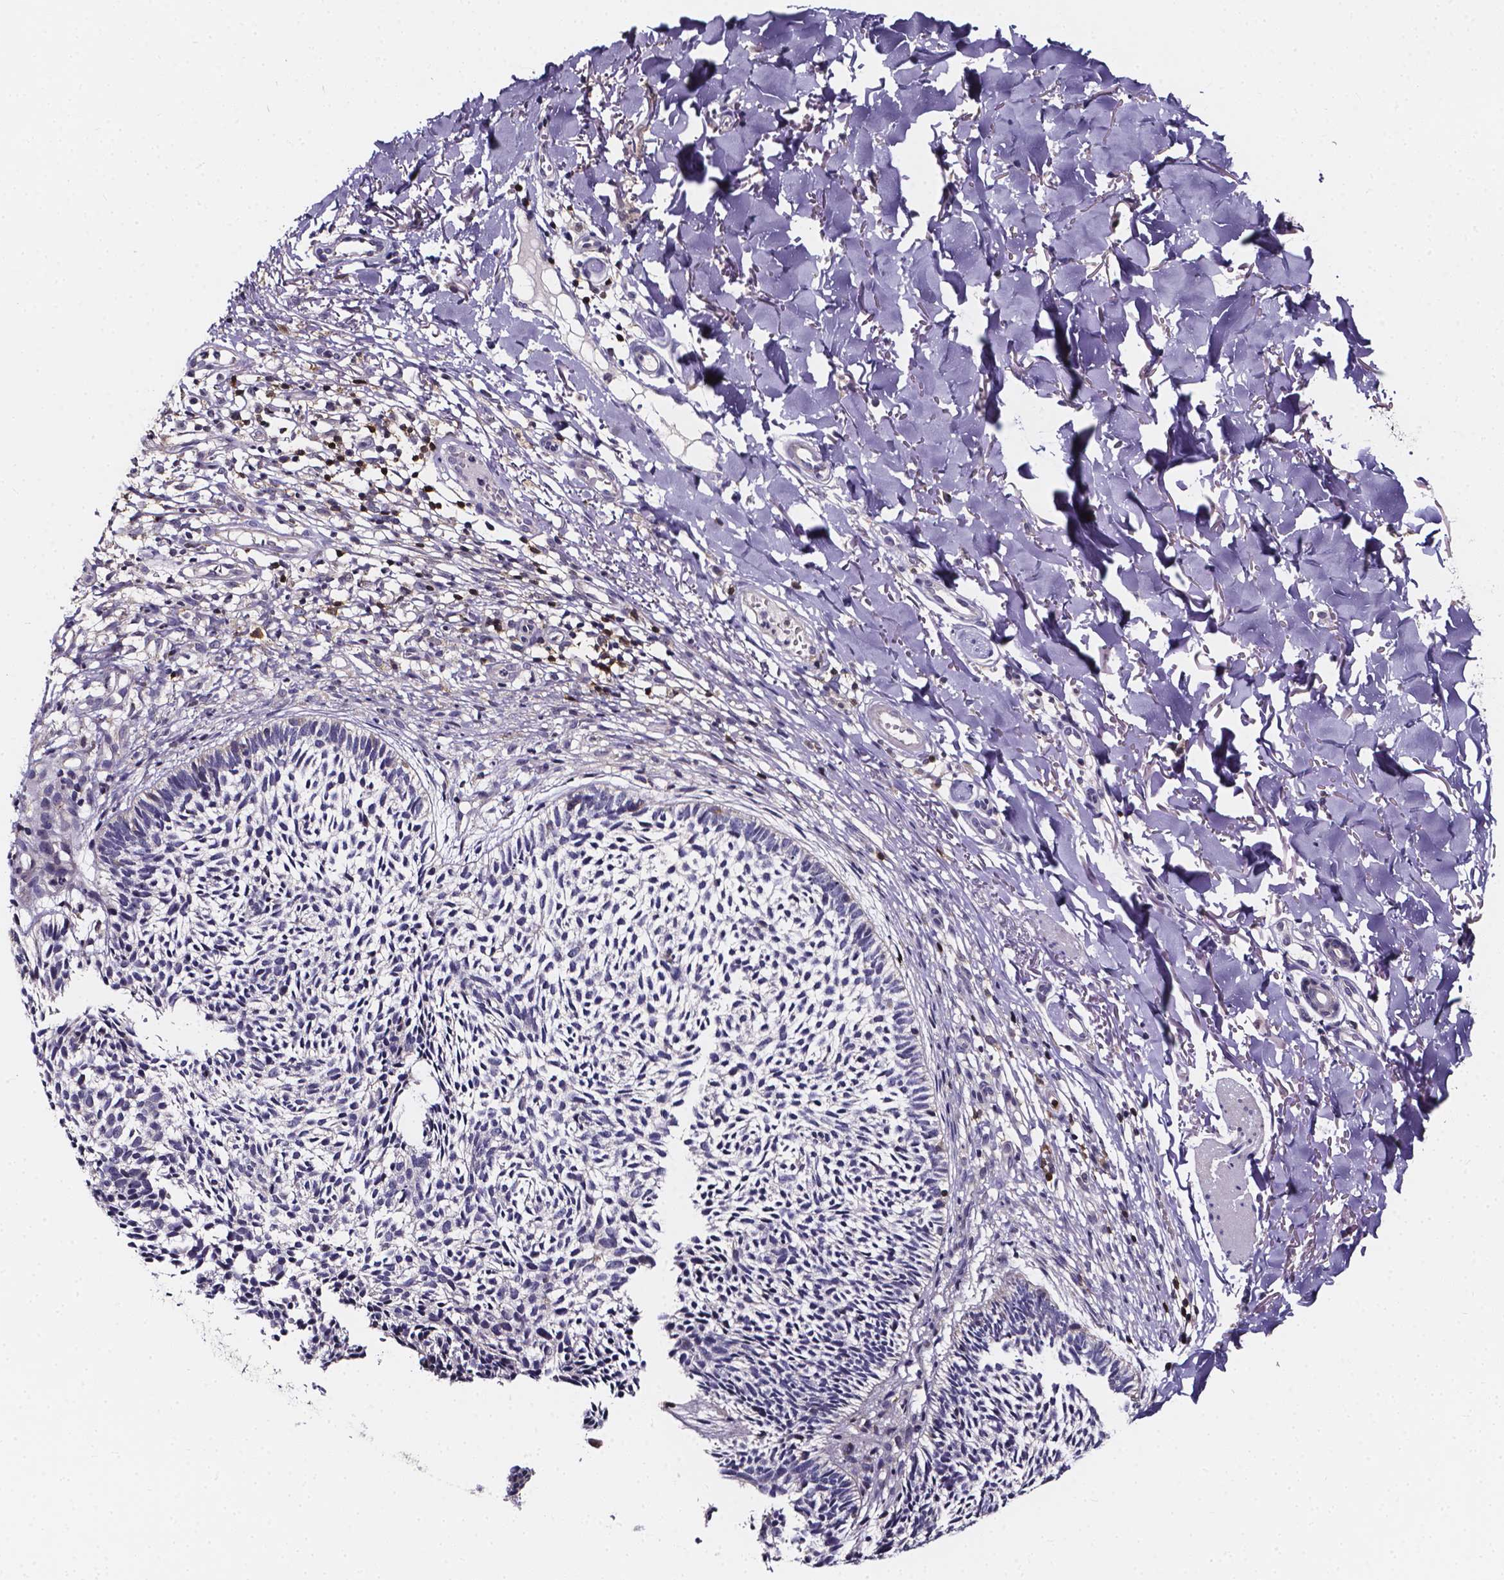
{"staining": {"intensity": "negative", "quantity": "none", "location": "none"}, "tissue": "skin cancer", "cell_type": "Tumor cells", "image_type": "cancer", "snomed": [{"axis": "morphology", "description": "Basal cell carcinoma"}, {"axis": "topography", "description": "Skin"}], "caption": "IHC image of human skin basal cell carcinoma stained for a protein (brown), which reveals no positivity in tumor cells.", "gene": "THEMIS", "patient": {"sex": "male", "age": 78}}